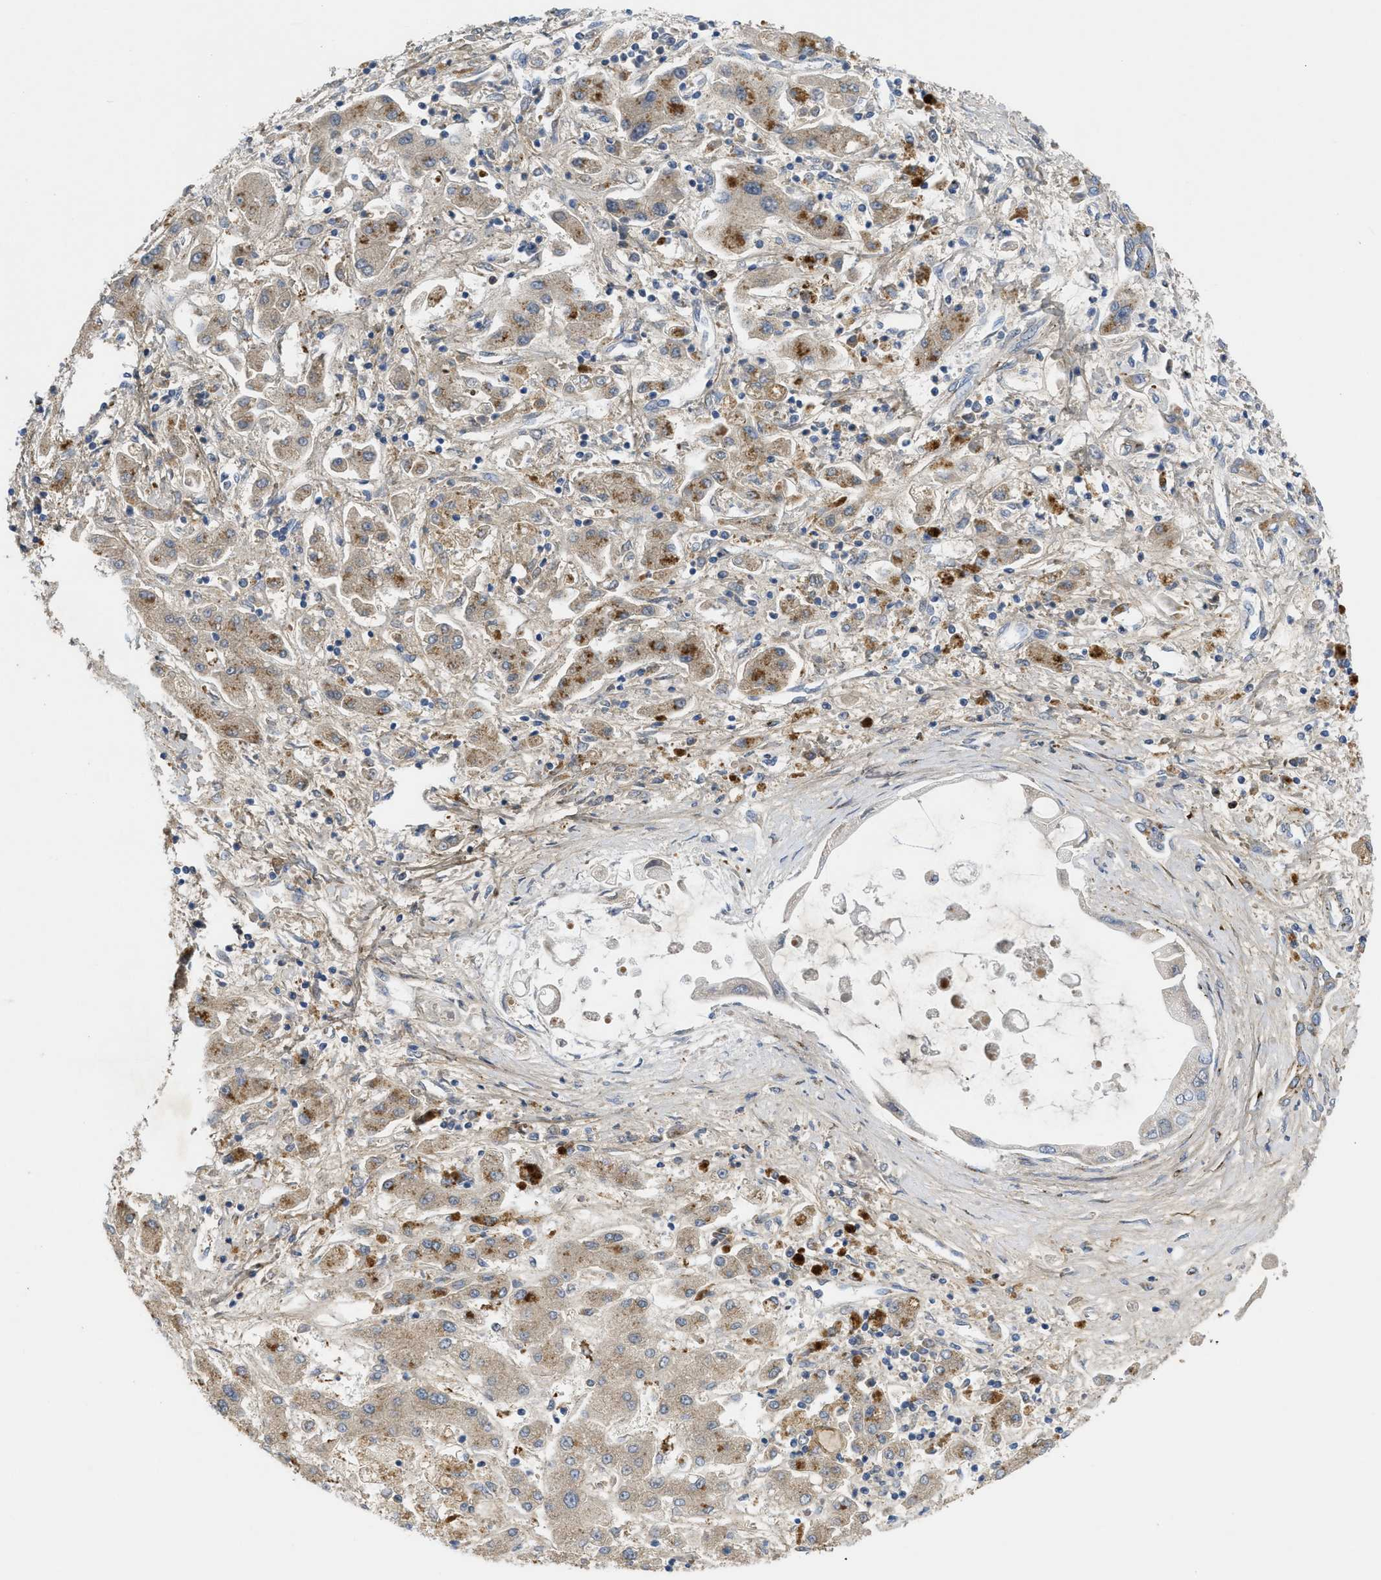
{"staining": {"intensity": "moderate", "quantity": "25%-75%", "location": "cytoplasmic/membranous"}, "tissue": "liver cancer", "cell_type": "Tumor cells", "image_type": "cancer", "snomed": [{"axis": "morphology", "description": "Cholangiocarcinoma"}, {"axis": "topography", "description": "Liver"}], "caption": "Cholangiocarcinoma (liver) stained with IHC shows moderate cytoplasmic/membranous staining in about 25%-75% of tumor cells. (brown staining indicates protein expression, while blue staining denotes nuclei).", "gene": "ZNF70", "patient": {"sex": "male", "age": 50}}